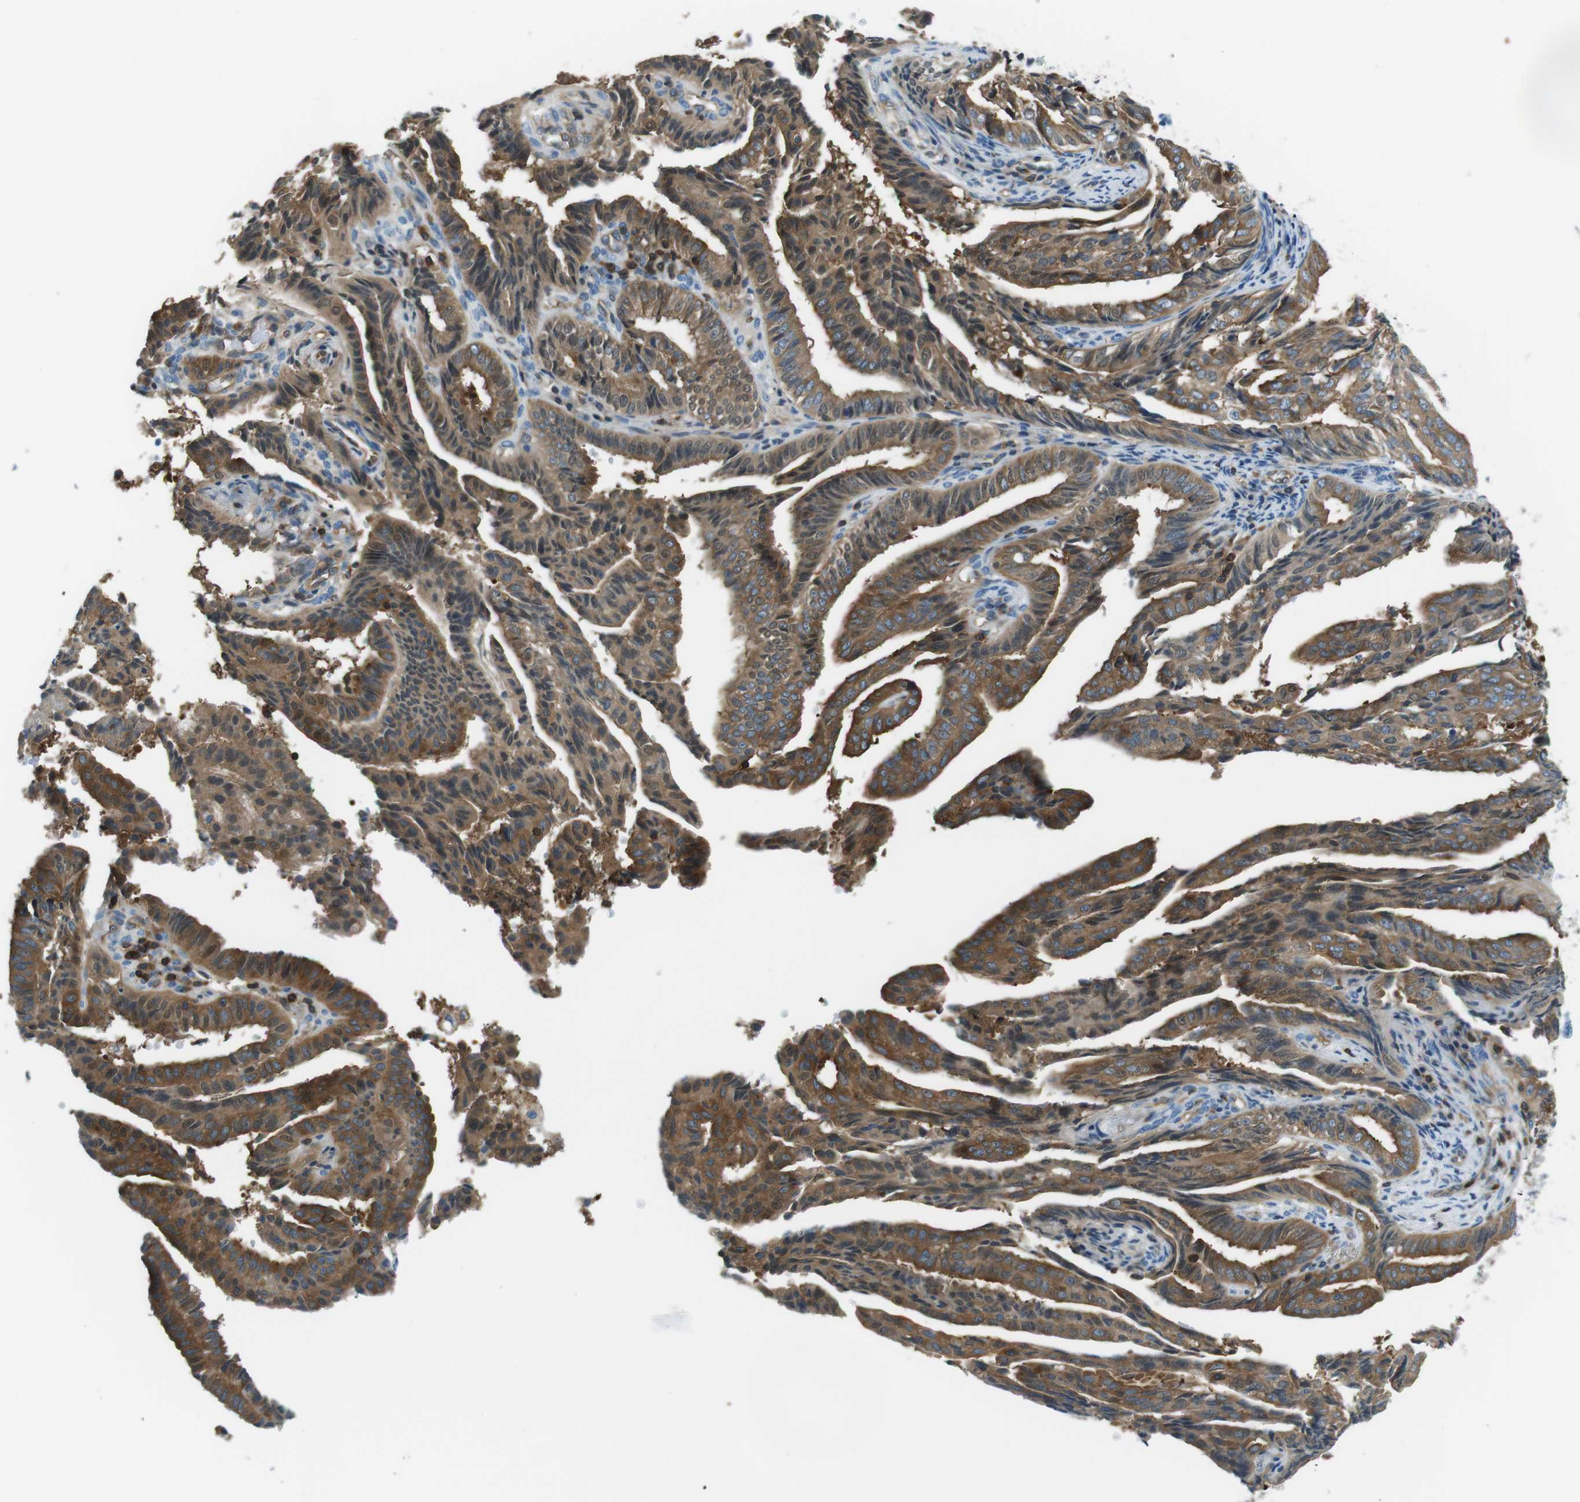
{"staining": {"intensity": "moderate", "quantity": ">75%", "location": "cytoplasmic/membranous"}, "tissue": "endometrial cancer", "cell_type": "Tumor cells", "image_type": "cancer", "snomed": [{"axis": "morphology", "description": "Adenocarcinoma, NOS"}, {"axis": "topography", "description": "Endometrium"}], "caption": "This is an image of IHC staining of endometrial adenocarcinoma, which shows moderate expression in the cytoplasmic/membranous of tumor cells.", "gene": "TES", "patient": {"sex": "female", "age": 58}}